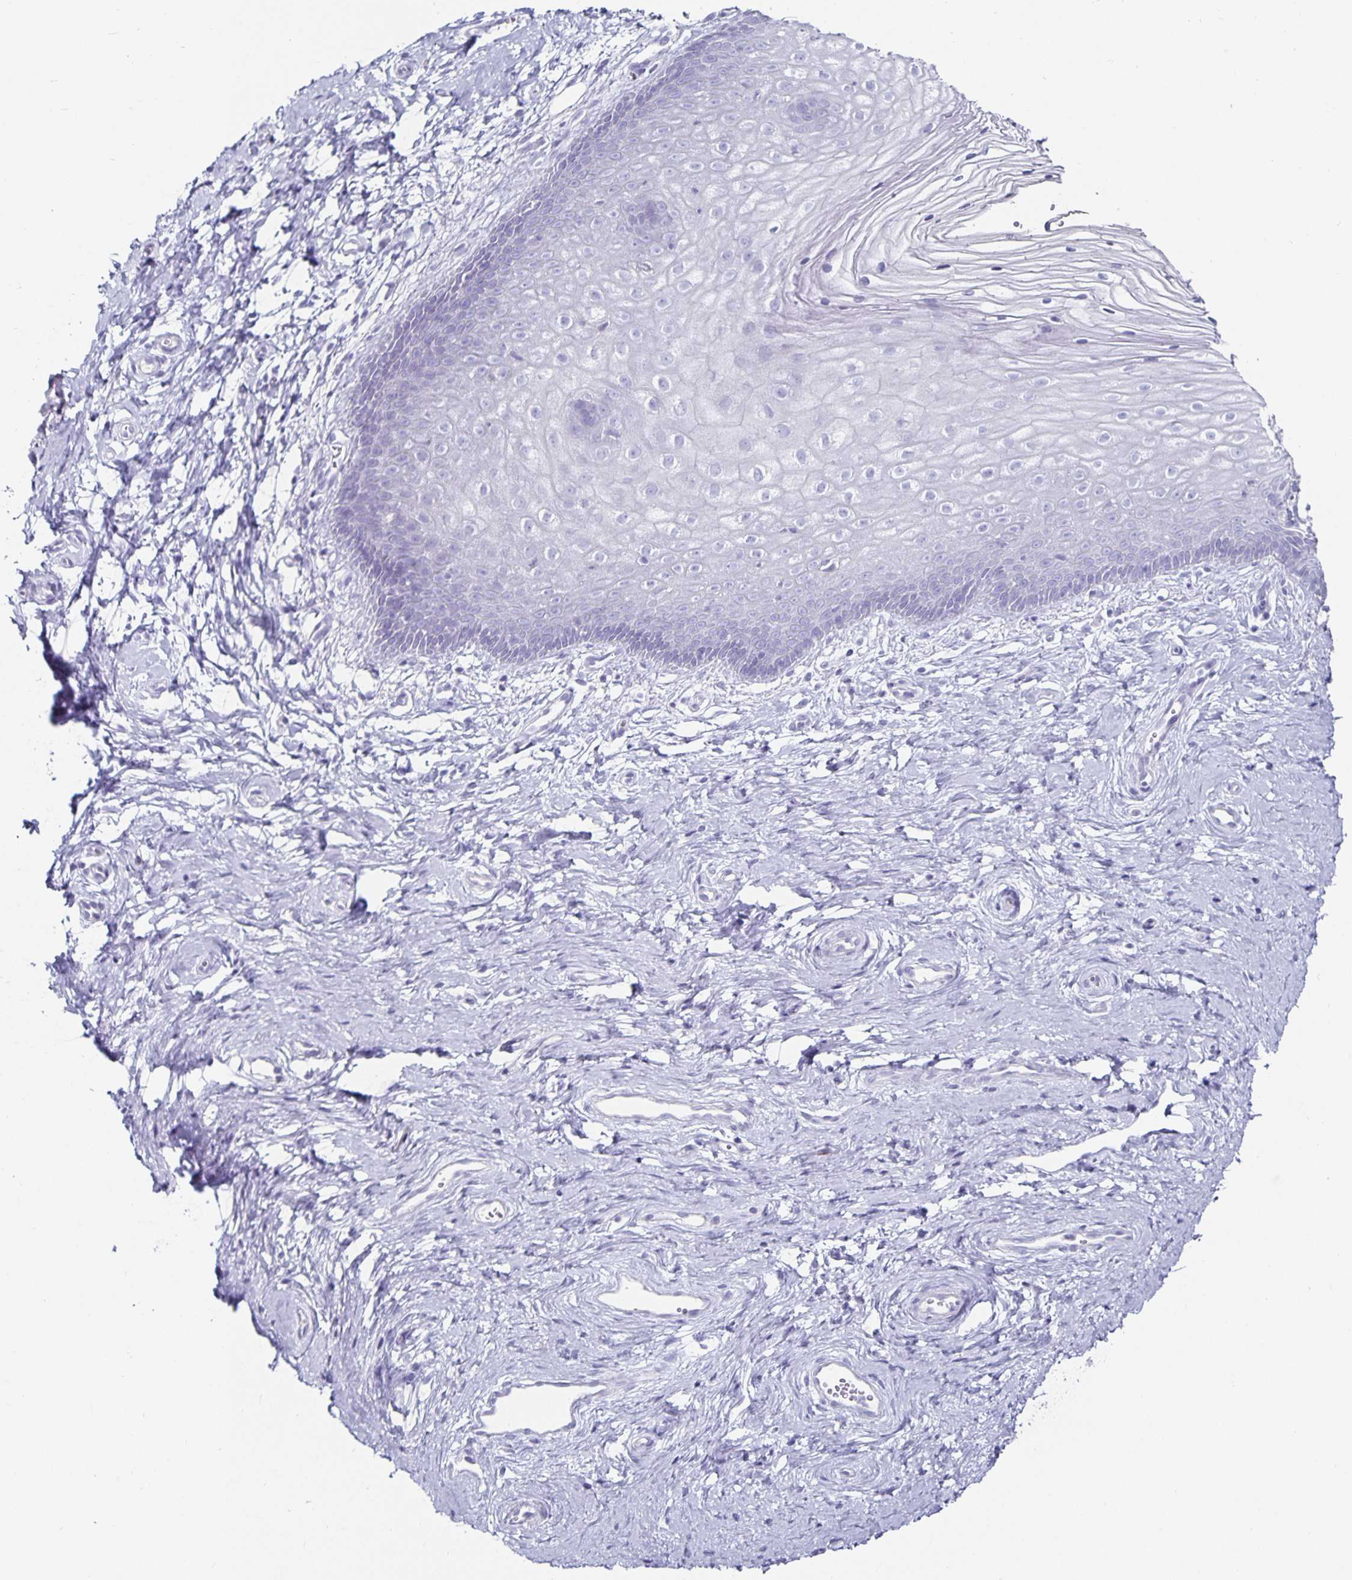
{"staining": {"intensity": "negative", "quantity": "none", "location": "none"}, "tissue": "vagina", "cell_type": "Squamous epithelial cells", "image_type": "normal", "snomed": [{"axis": "morphology", "description": "Normal tissue, NOS"}, {"axis": "topography", "description": "Vagina"}], "caption": "This is an immunohistochemistry micrograph of normal vagina. There is no positivity in squamous epithelial cells.", "gene": "CHGA", "patient": {"sex": "female", "age": 38}}